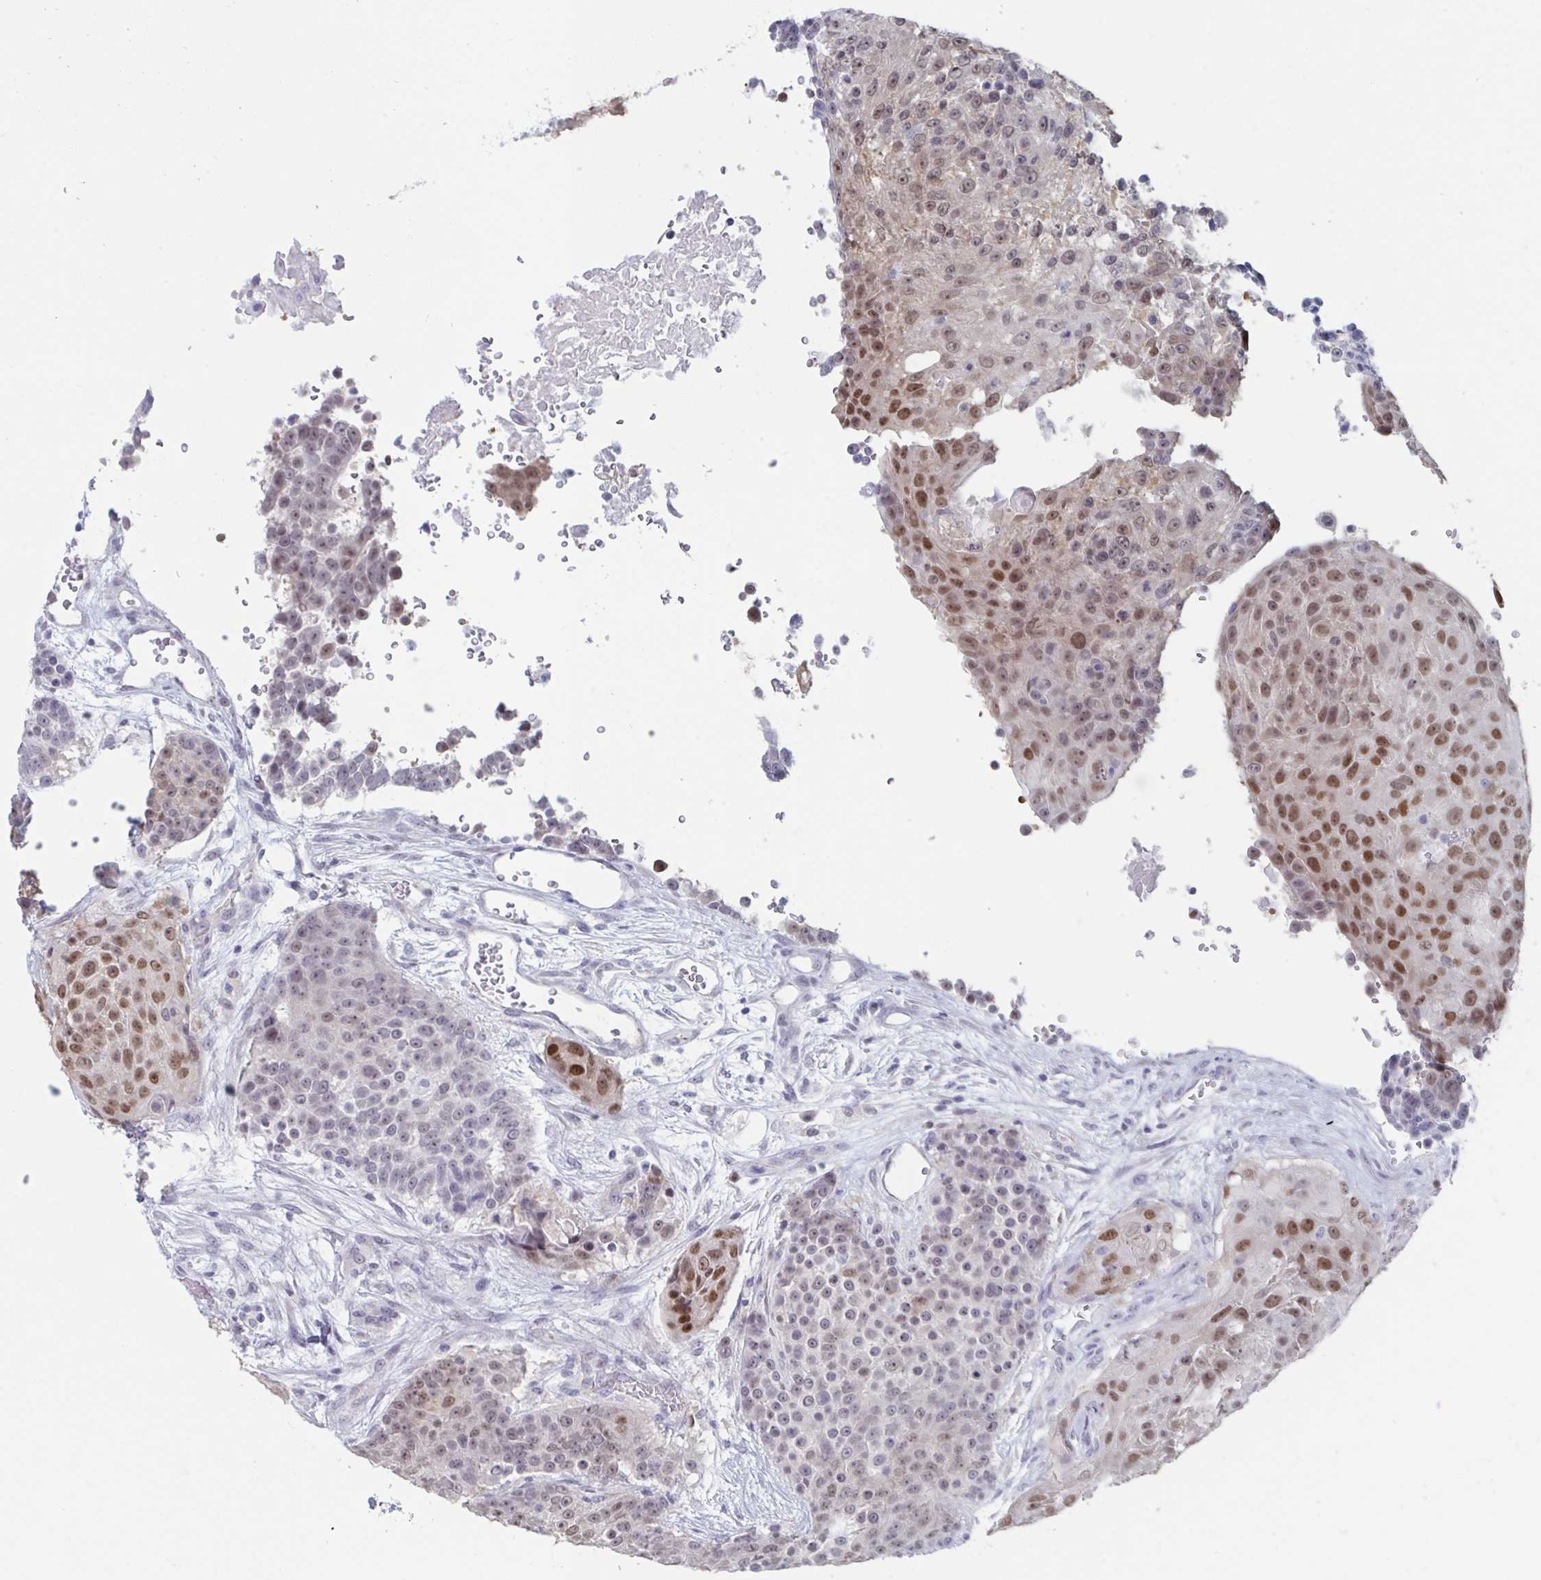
{"staining": {"intensity": "moderate", "quantity": ">75%", "location": "nuclear"}, "tissue": "urothelial cancer", "cell_type": "Tumor cells", "image_type": "cancer", "snomed": [{"axis": "morphology", "description": "Urothelial carcinoma, High grade"}, {"axis": "topography", "description": "Urinary bladder"}], "caption": "The photomicrograph displays staining of urothelial cancer, revealing moderate nuclear protein staining (brown color) within tumor cells. Ihc stains the protein in brown and the nuclei are stained blue.", "gene": "FOXA1", "patient": {"sex": "female", "age": 63}}